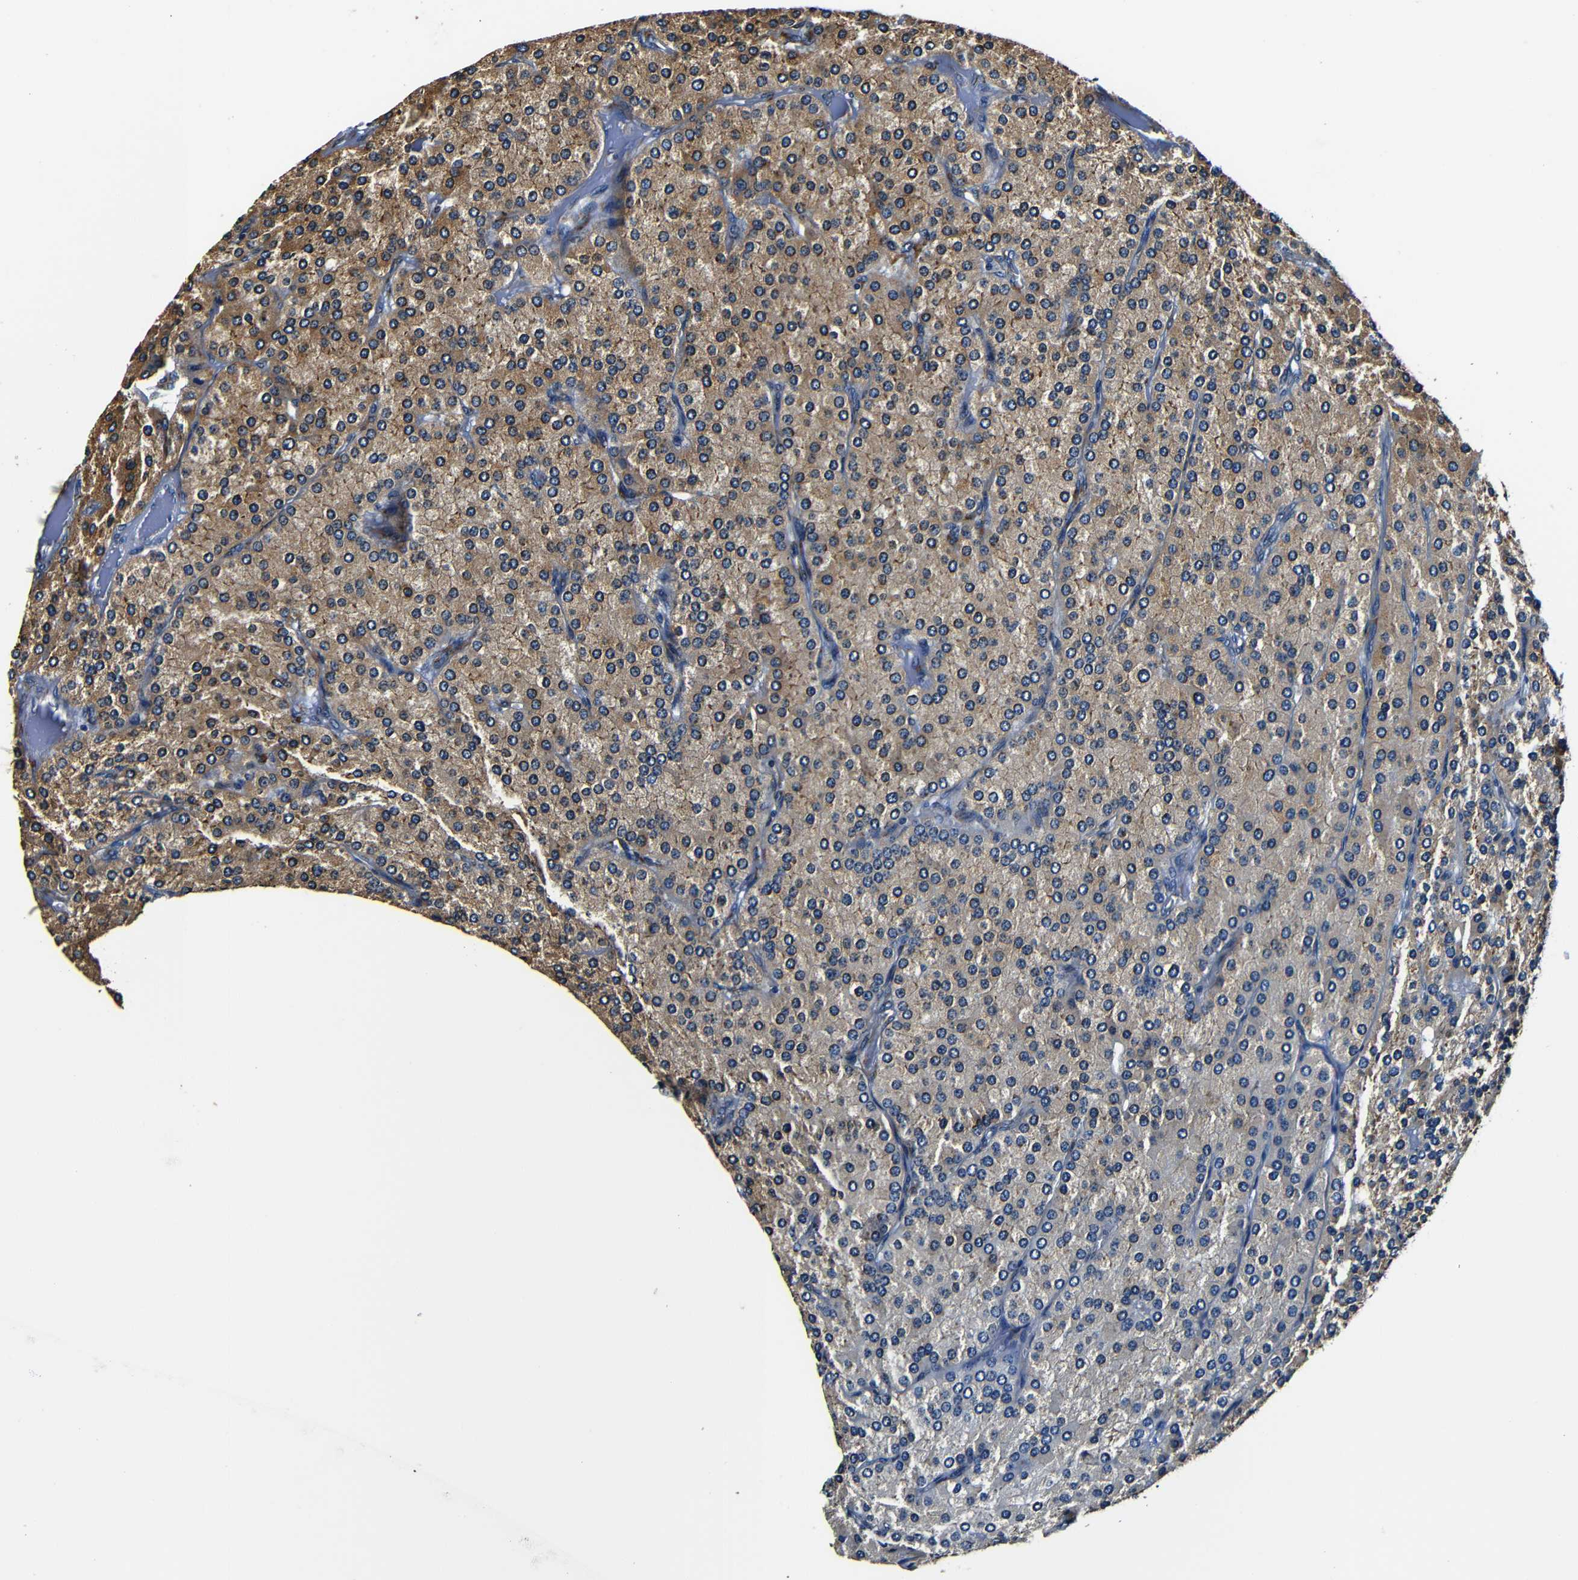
{"staining": {"intensity": "moderate", "quantity": ">75%", "location": "cytoplasmic/membranous"}, "tissue": "parathyroid gland", "cell_type": "Glandular cells", "image_type": "normal", "snomed": [{"axis": "morphology", "description": "Normal tissue, NOS"}, {"axis": "morphology", "description": "Adenoma, NOS"}, {"axis": "topography", "description": "Parathyroid gland"}], "caption": "Parathyroid gland stained for a protein demonstrates moderate cytoplasmic/membranous positivity in glandular cells. (Brightfield microscopy of DAB IHC at high magnification).", "gene": "RRBP1", "patient": {"sex": "female", "age": 86}}